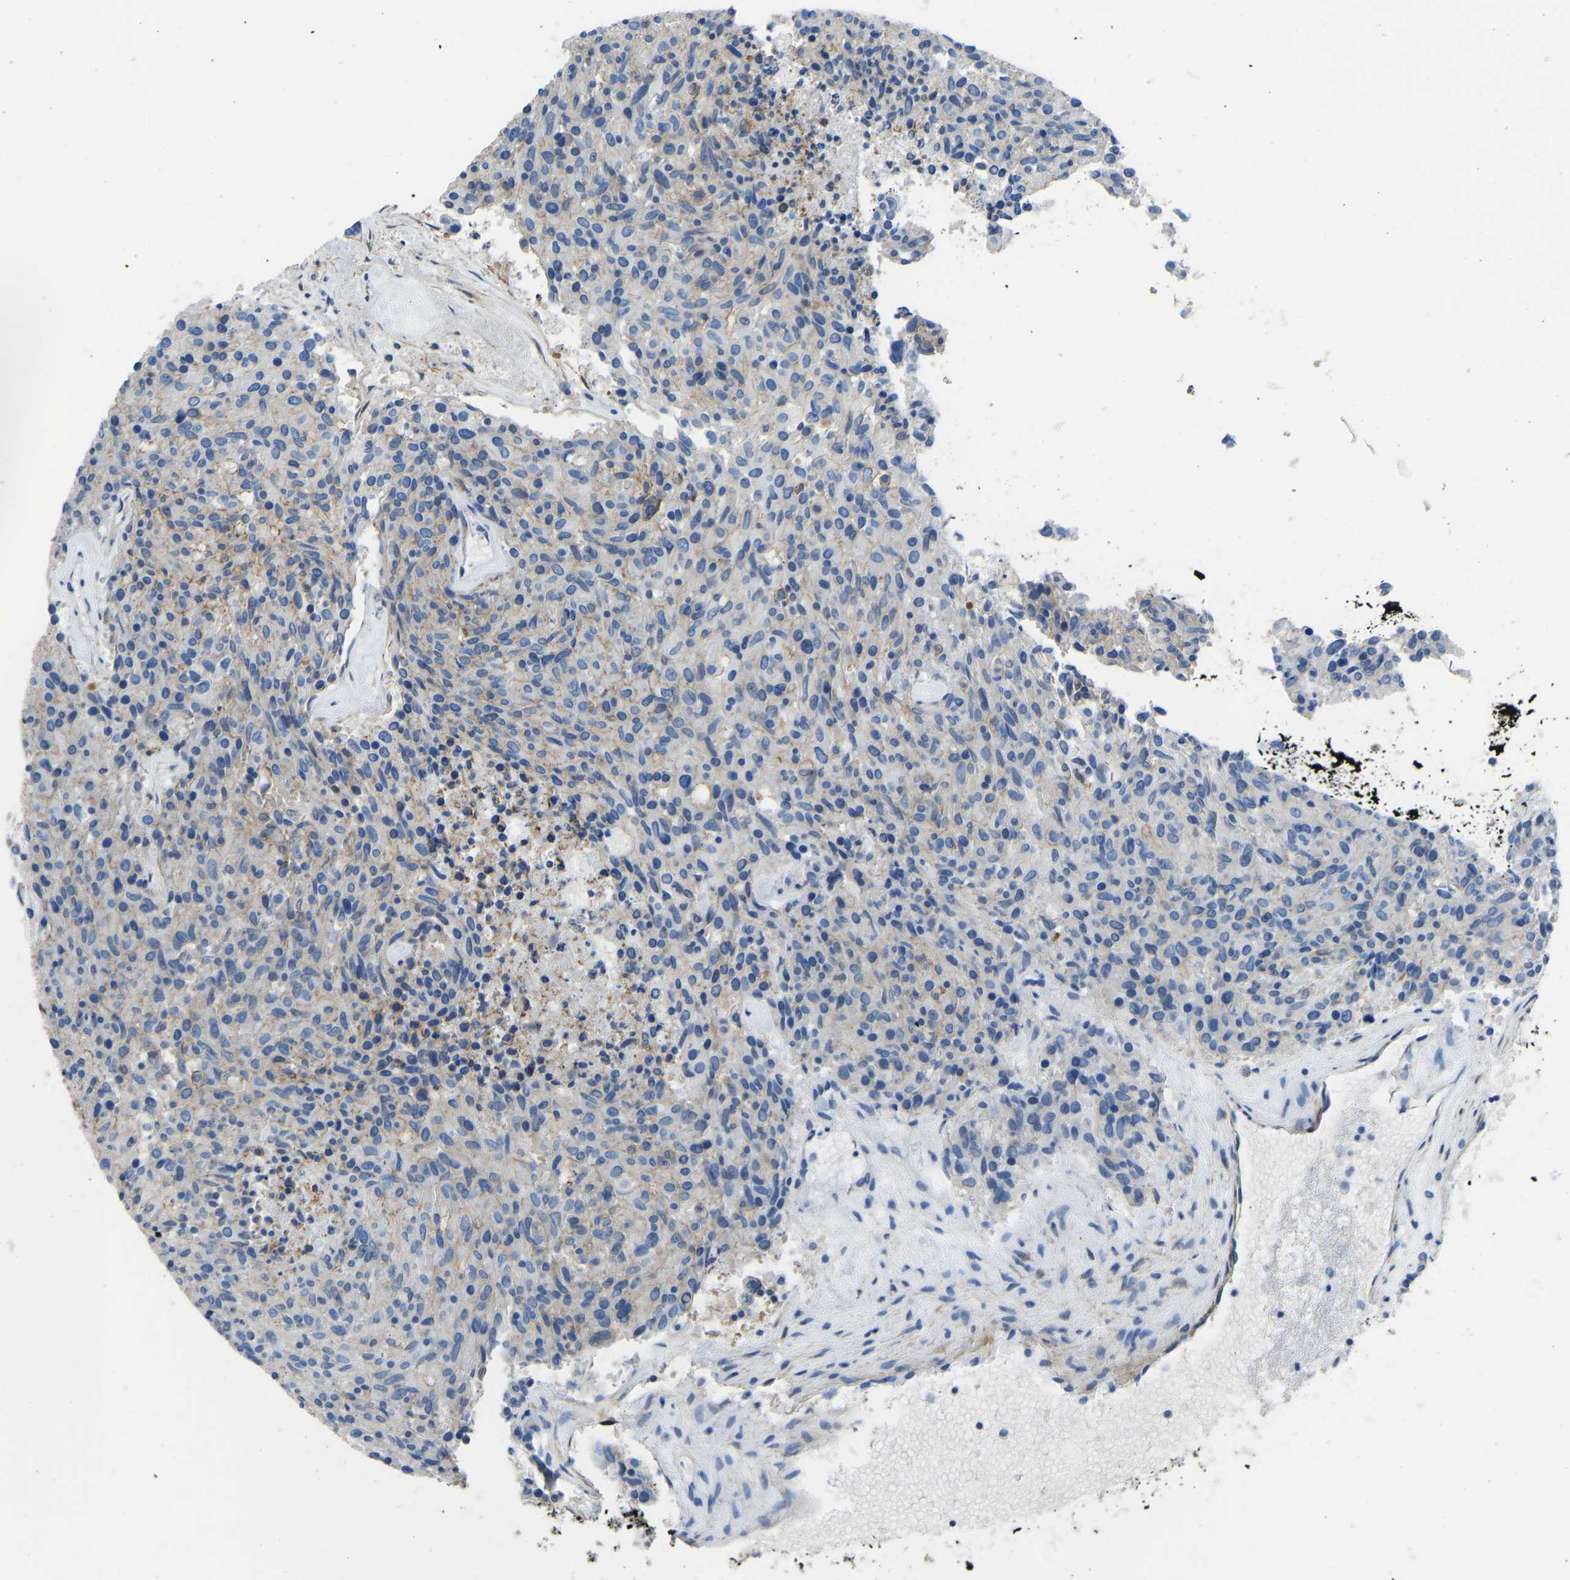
{"staining": {"intensity": "negative", "quantity": "none", "location": "none"}, "tissue": "carcinoid", "cell_type": "Tumor cells", "image_type": "cancer", "snomed": [{"axis": "morphology", "description": "Carcinoid, malignant, NOS"}, {"axis": "topography", "description": "Pancreas"}], "caption": "Tumor cells show no significant expression in malignant carcinoid. (IHC, brightfield microscopy, high magnification).", "gene": "MYH10", "patient": {"sex": "female", "age": 54}}